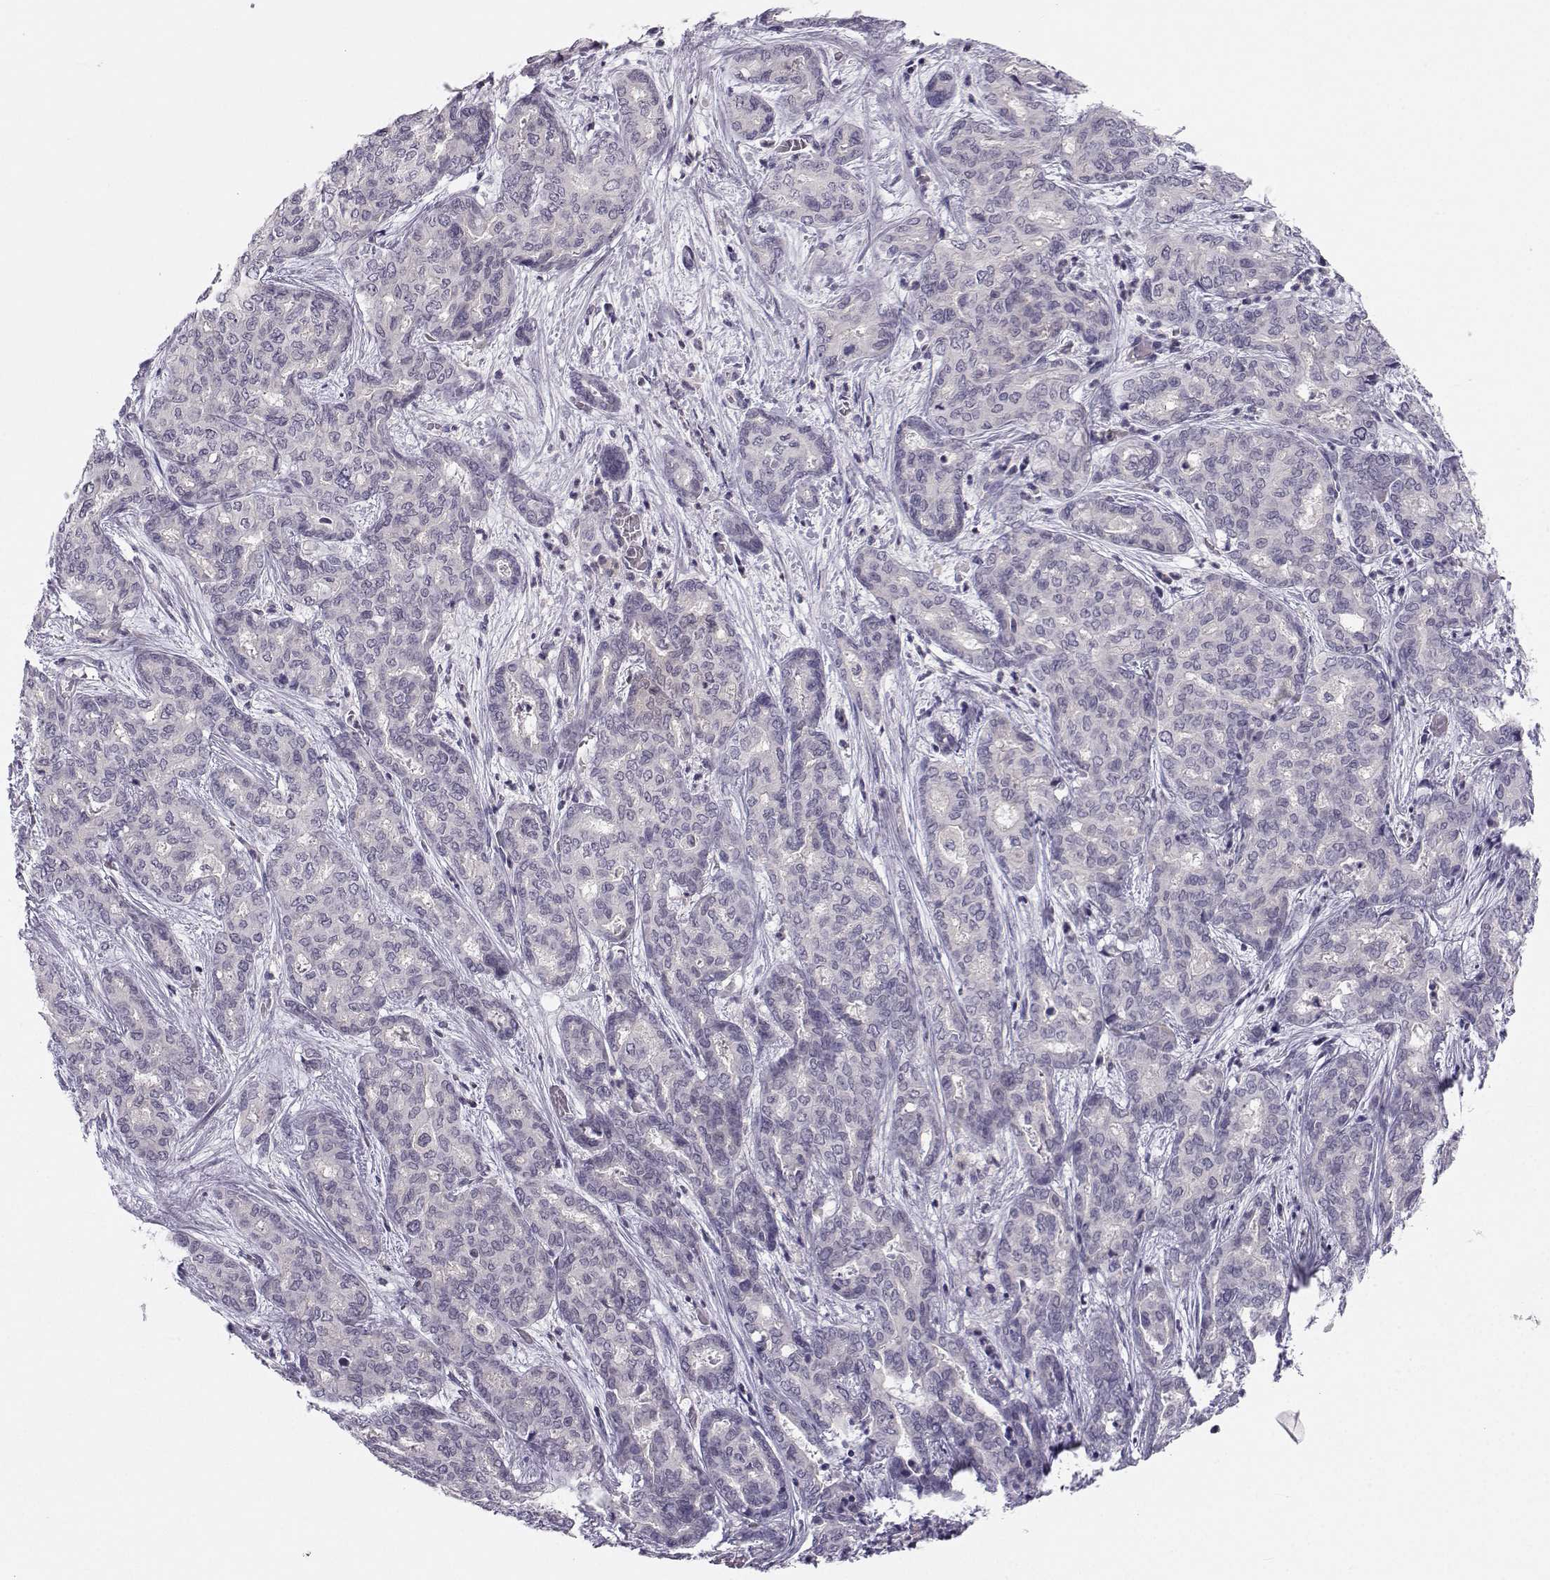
{"staining": {"intensity": "negative", "quantity": "none", "location": "none"}, "tissue": "liver cancer", "cell_type": "Tumor cells", "image_type": "cancer", "snomed": [{"axis": "morphology", "description": "Cholangiocarcinoma"}, {"axis": "topography", "description": "Liver"}], "caption": "IHC of human cholangiocarcinoma (liver) displays no positivity in tumor cells. Brightfield microscopy of IHC stained with DAB (3,3'-diaminobenzidine) (brown) and hematoxylin (blue), captured at high magnification.", "gene": "MROH7", "patient": {"sex": "female", "age": 64}}